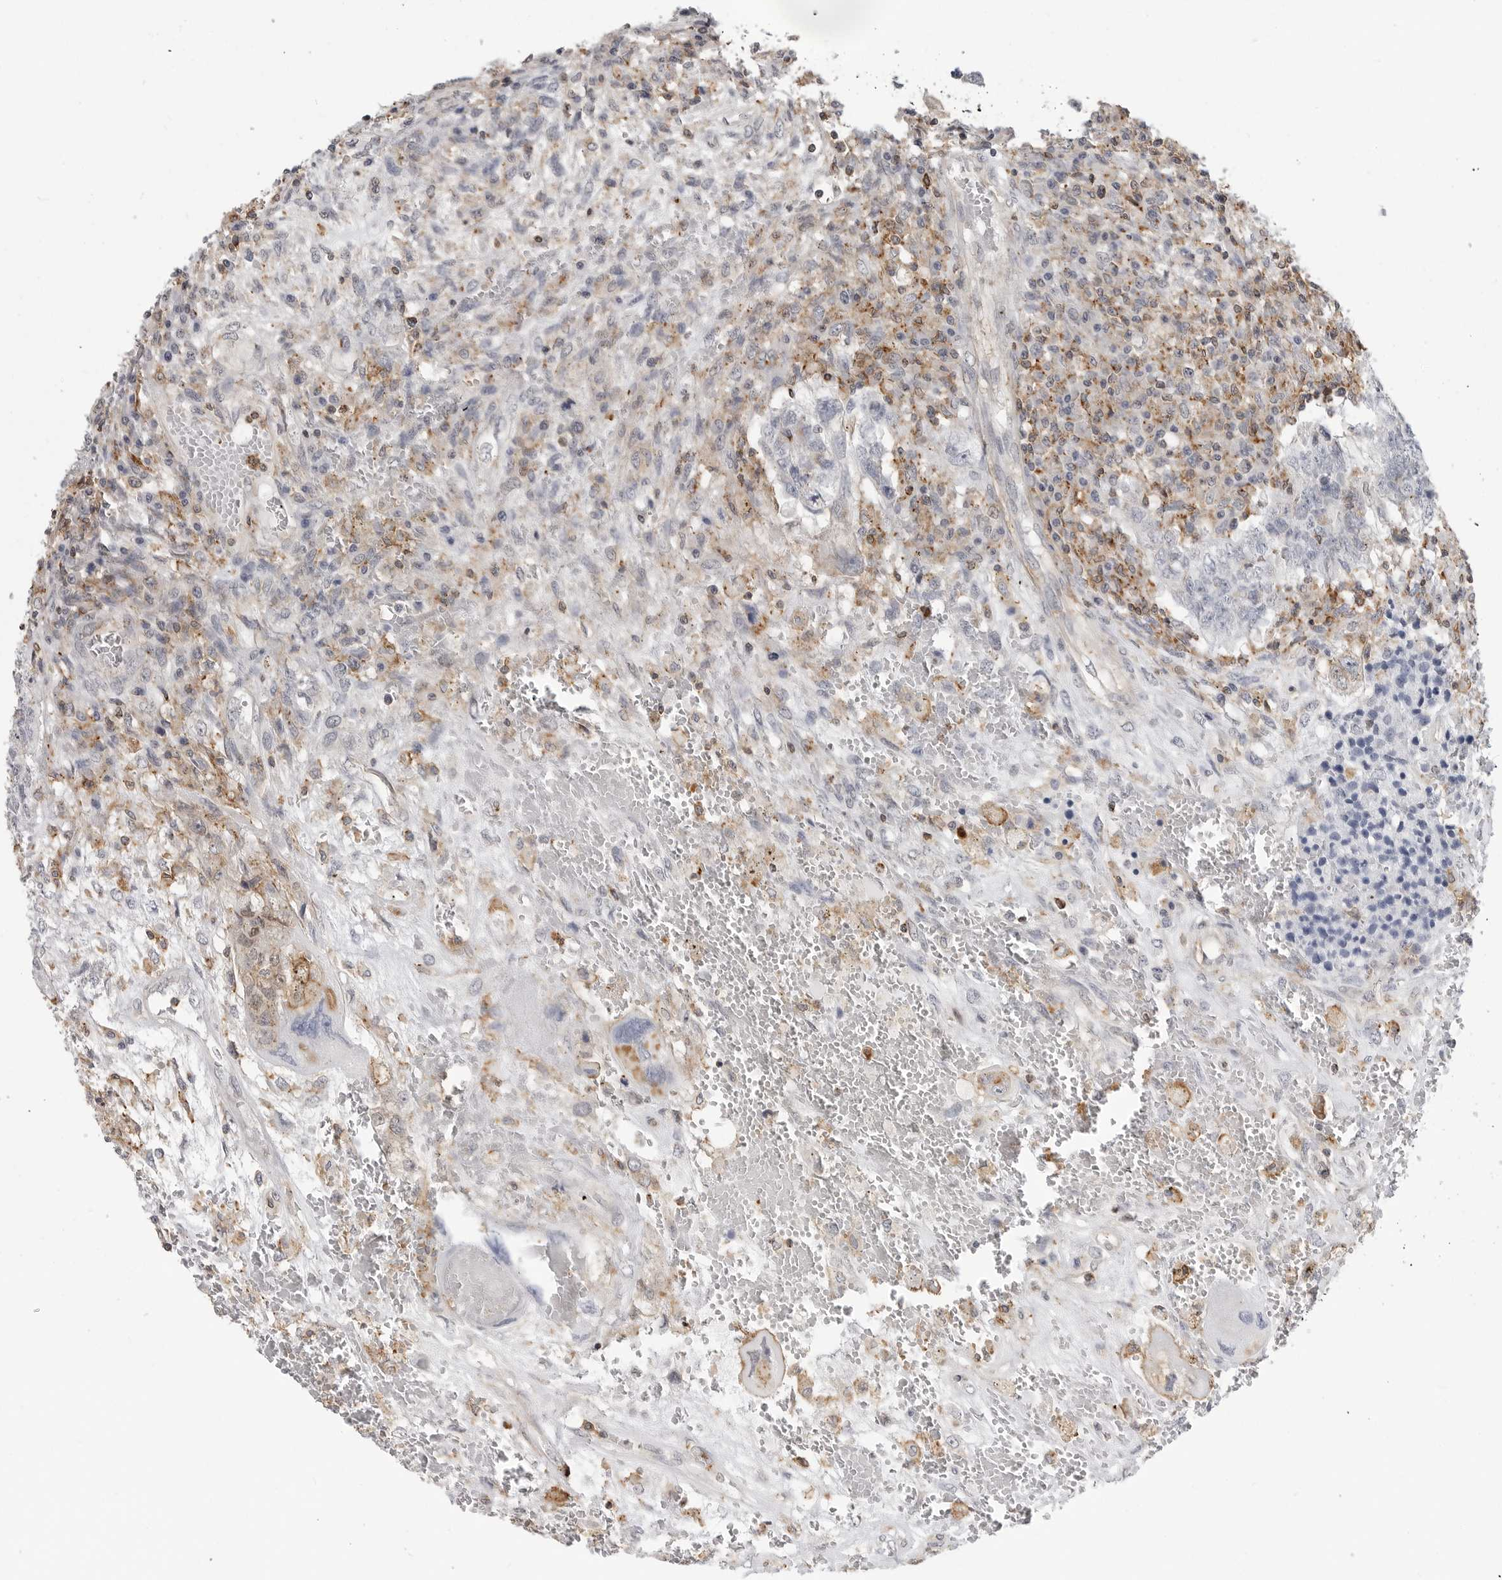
{"staining": {"intensity": "negative", "quantity": "none", "location": "none"}, "tissue": "testis cancer", "cell_type": "Tumor cells", "image_type": "cancer", "snomed": [{"axis": "morphology", "description": "Carcinoma, Embryonal, NOS"}, {"axis": "topography", "description": "Testis"}], "caption": "A micrograph of human testis embryonal carcinoma is negative for staining in tumor cells.", "gene": "ANXA11", "patient": {"sex": "male", "age": 26}}